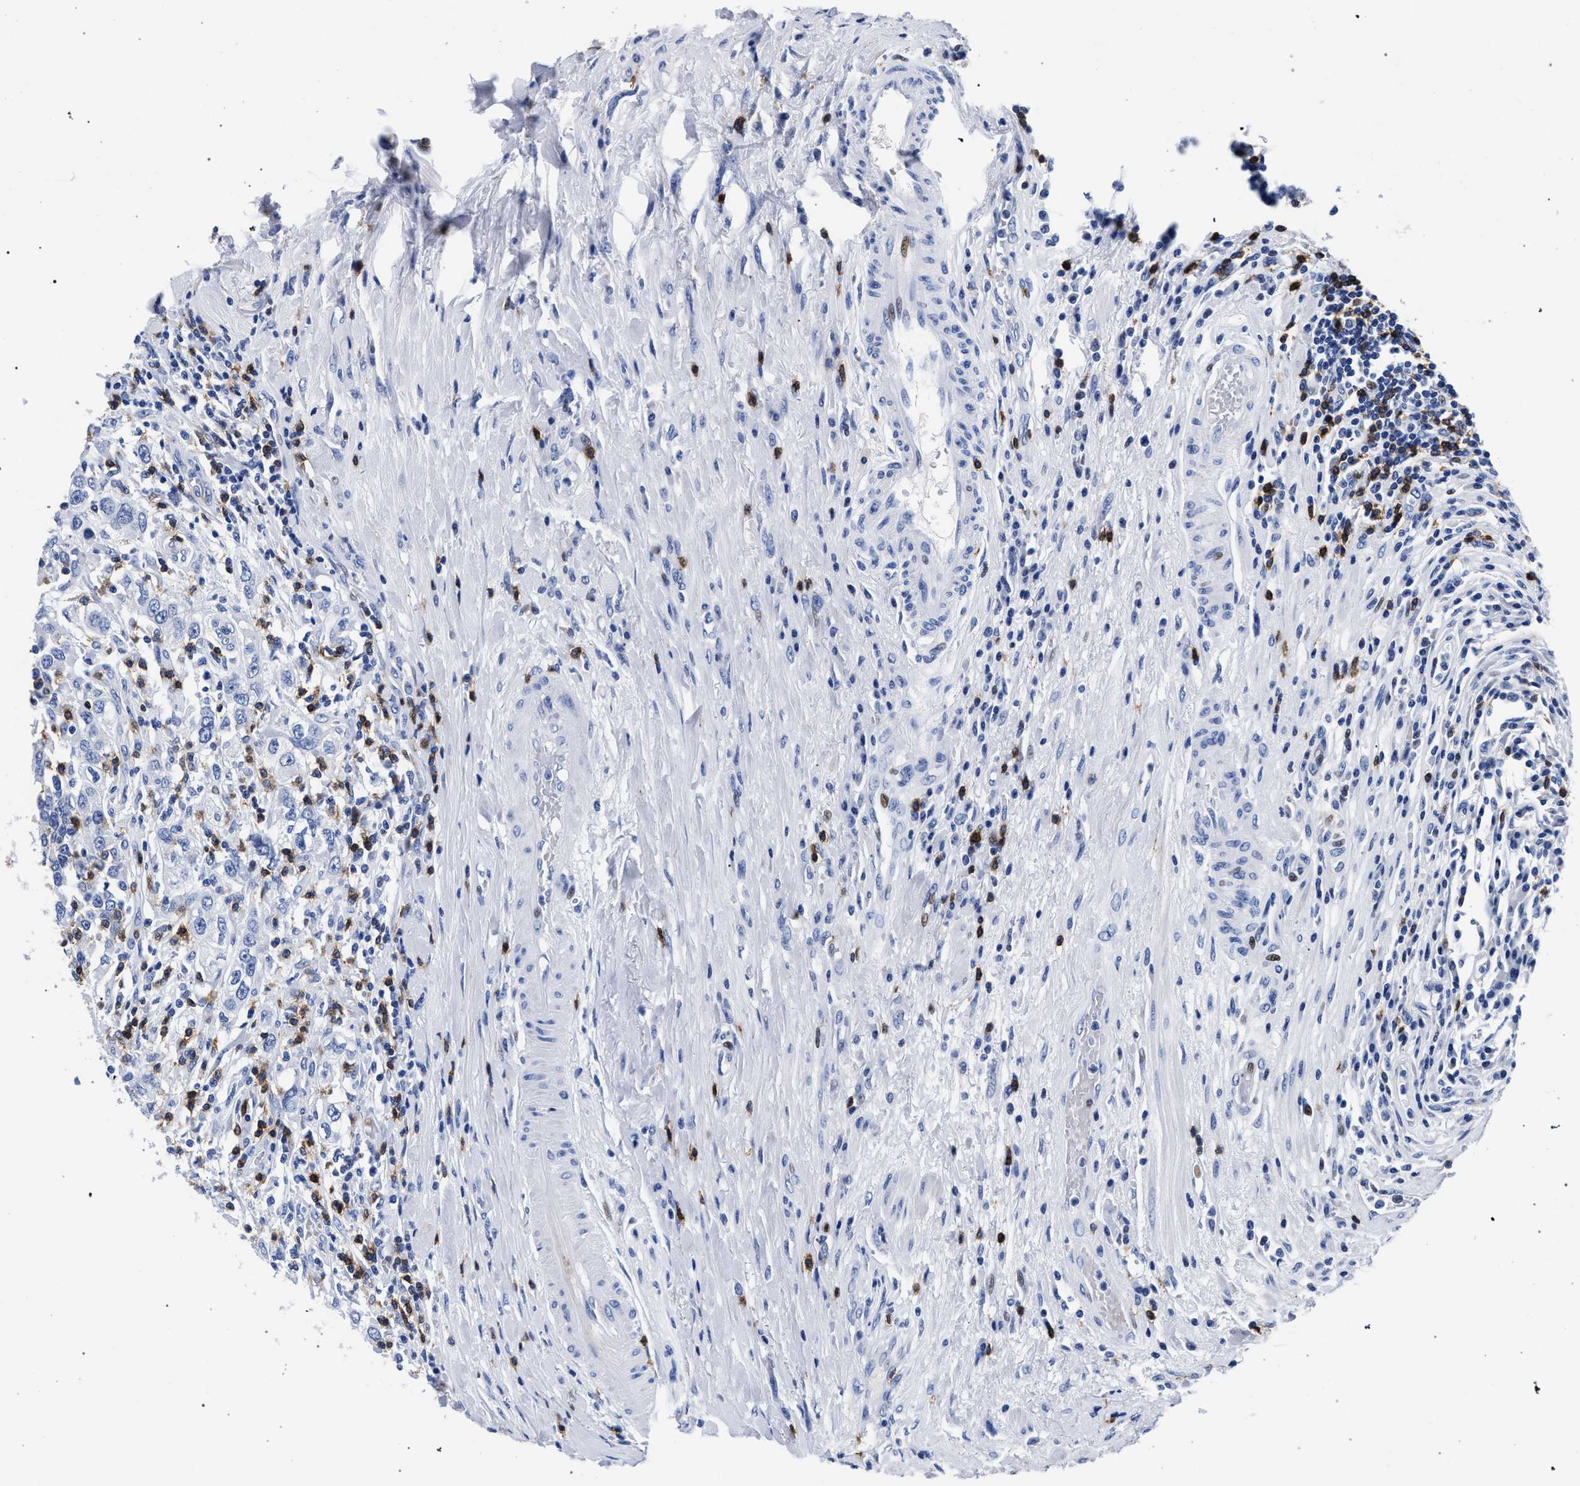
{"staining": {"intensity": "negative", "quantity": "none", "location": "none"}, "tissue": "urothelial cancer", "cell_type": "Tumor cells", "image_type": "cancer", "snomed": [{"axis": "morphology", "description": "Urothelial carcinoma, High grade"}, {"axis": "topography", "description": "Urinary bladder"}], "caption": "Histopathology image shows no protein staining in tumor cells of urothelial cancer tissue.", "gene": "KLRK1", "patient": {"sex": "female", "age": 80}}